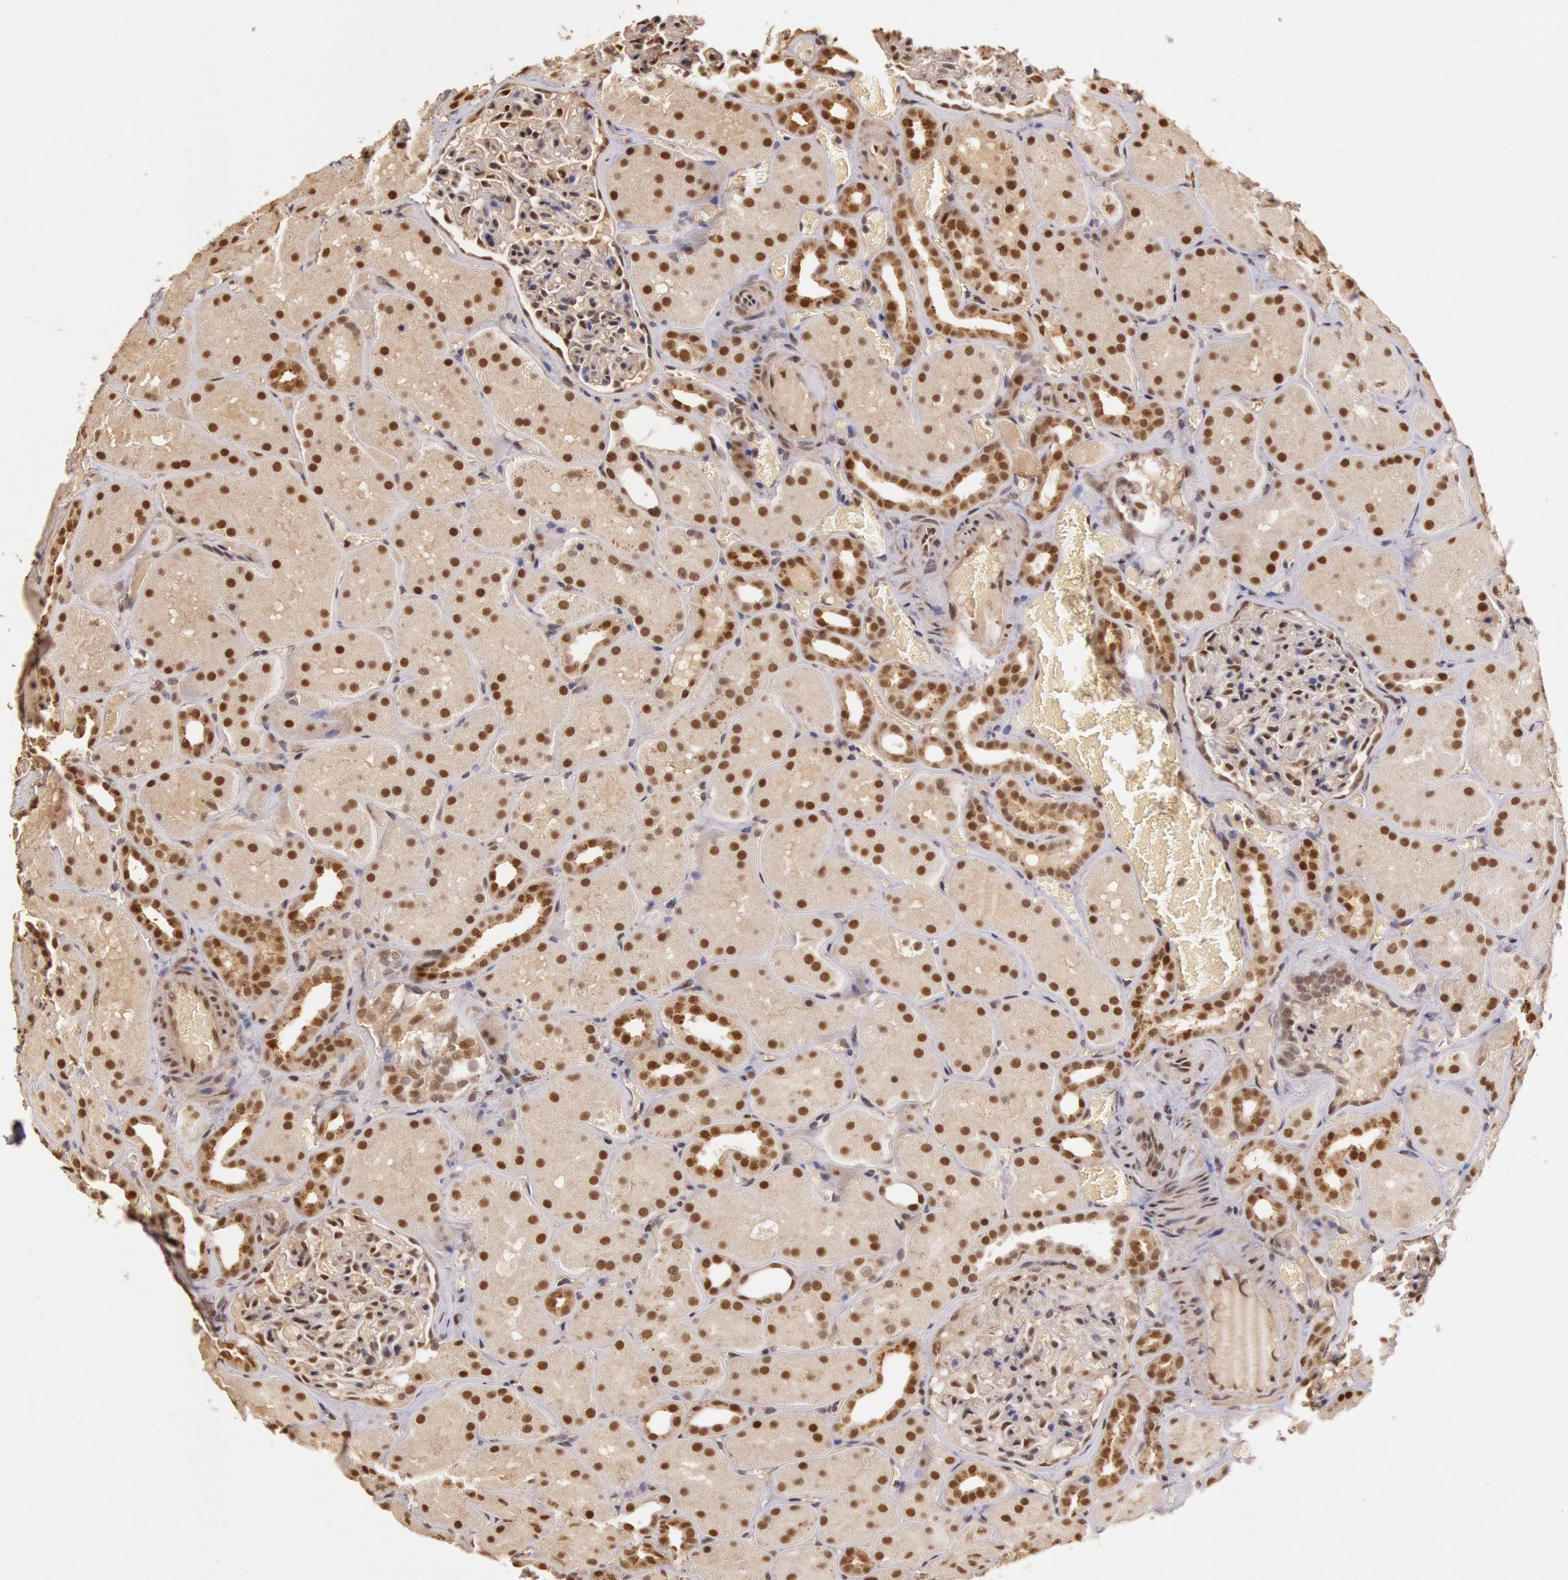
{"staining": {"intensity": "moderate", "quantity": "<25%", "location": "nuclear"}, "tissue": "kidney", "cell_type": "Cells in glomeruli", "image_type": "normal", "snomed": [{"axis": "morphology", "description": "Normal tissue, NOS"}, {"axis": "topography", "description": "Kidney"}], "caption": "Protein staining of benign kidney displays moderate nuclear positivity in about <25% of cells in glomeruli.", "gene": "LIG4", "patient": {"sex": "male", "age": 28}}